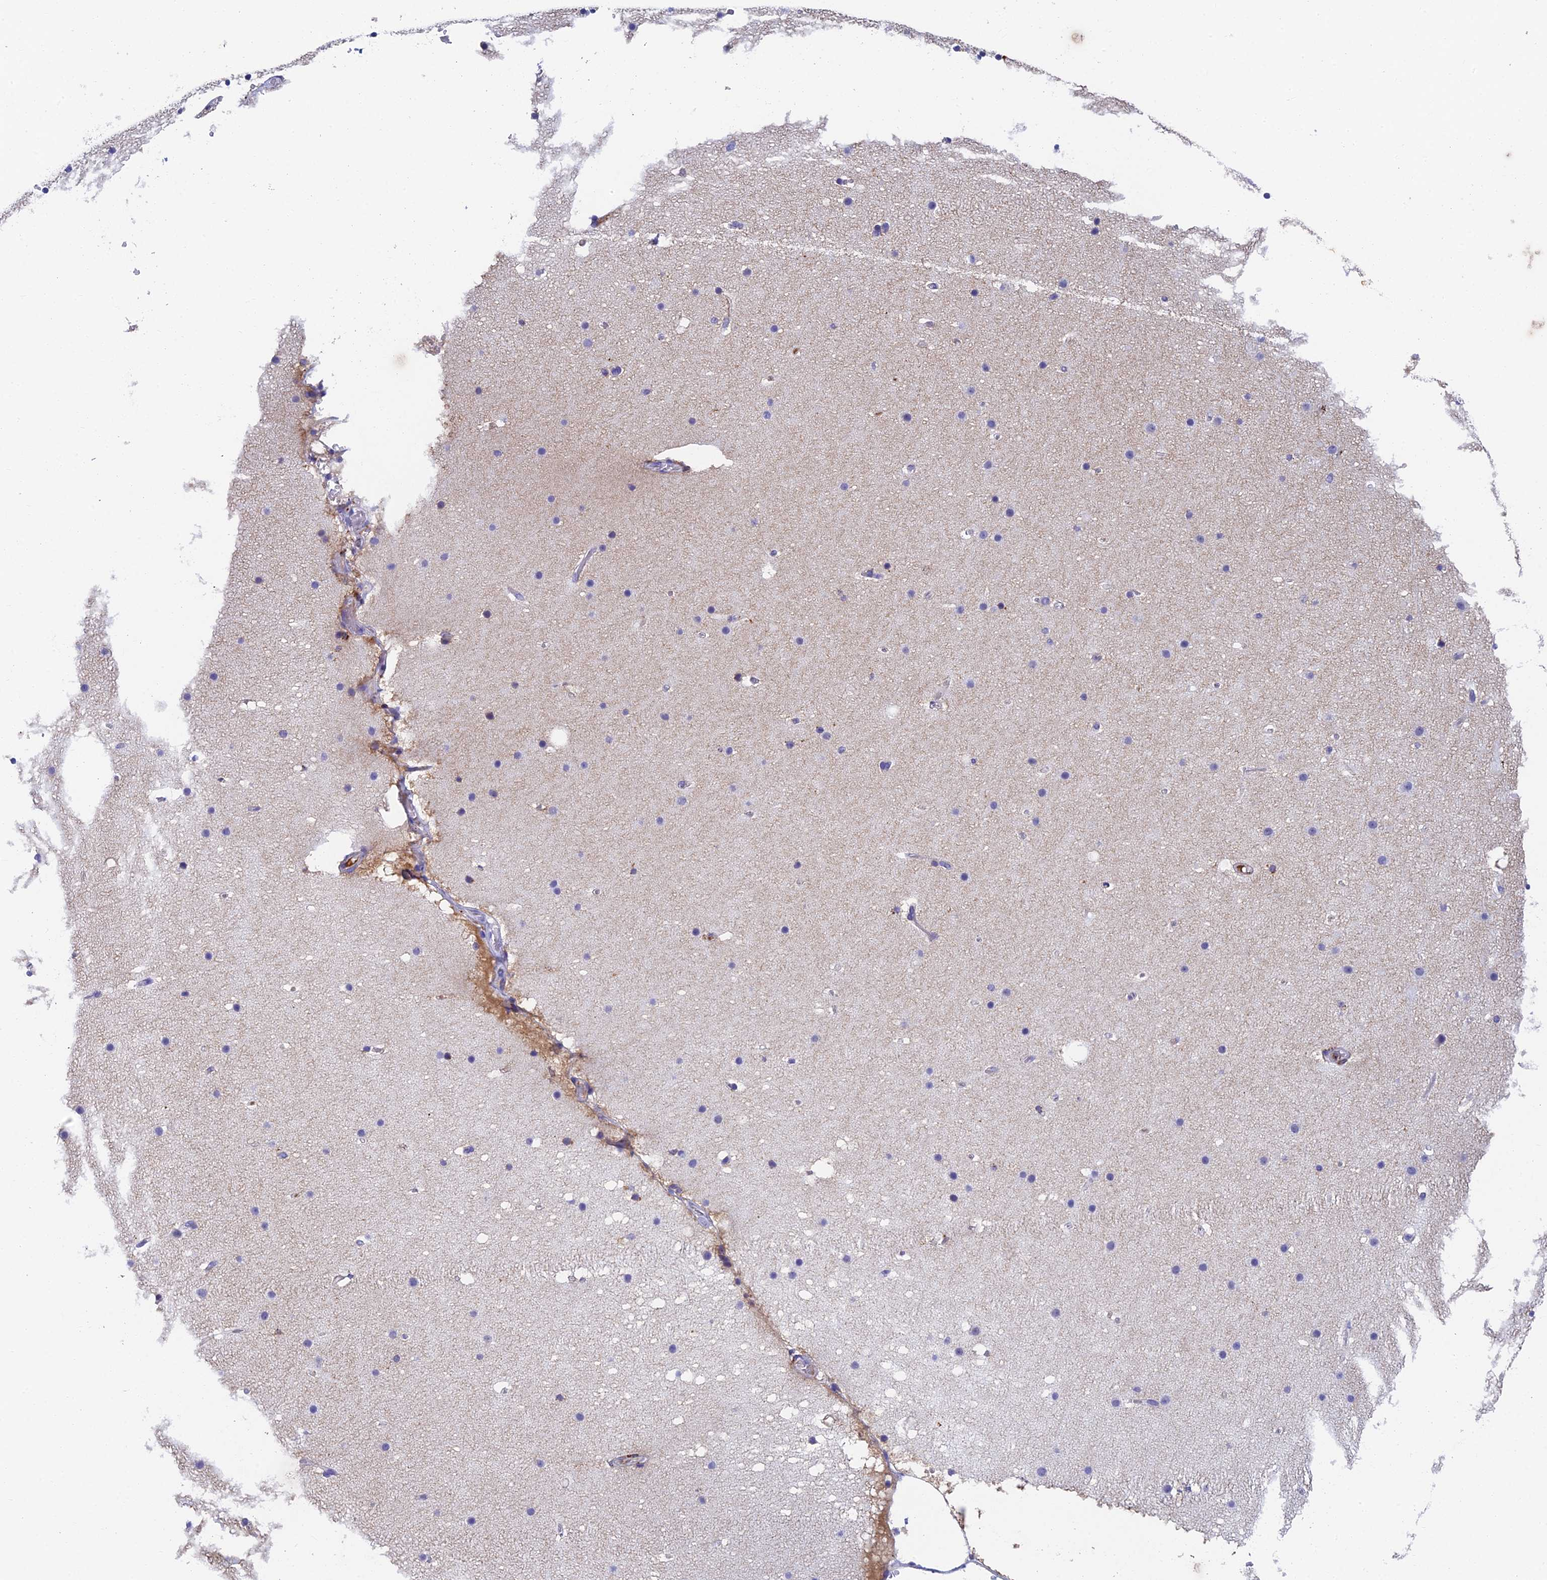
{"staining": {"intensity": "negative", "quantity": "none", "location": "none"}, "tissue": "cerebellum", "cell_type": "Cells in granular layer", "image_type": "normal", "snomed": [{"axis": "morphology", "description": "Normal tissue, NOS"}, {"axis": "topography", "description": "Cerebellum"}], "caption": "Immunohistochemistry (IHC) of benign human cerebellum shows no expression in cells in granular layer. The staining is performed using DAB (3,3'-diaminobenzidine) brown chromogen with nuclei counter-stained in using hematoxylin.", "gene": "ADAMTS13", "patient": {"sex": "male", "age": 57}}